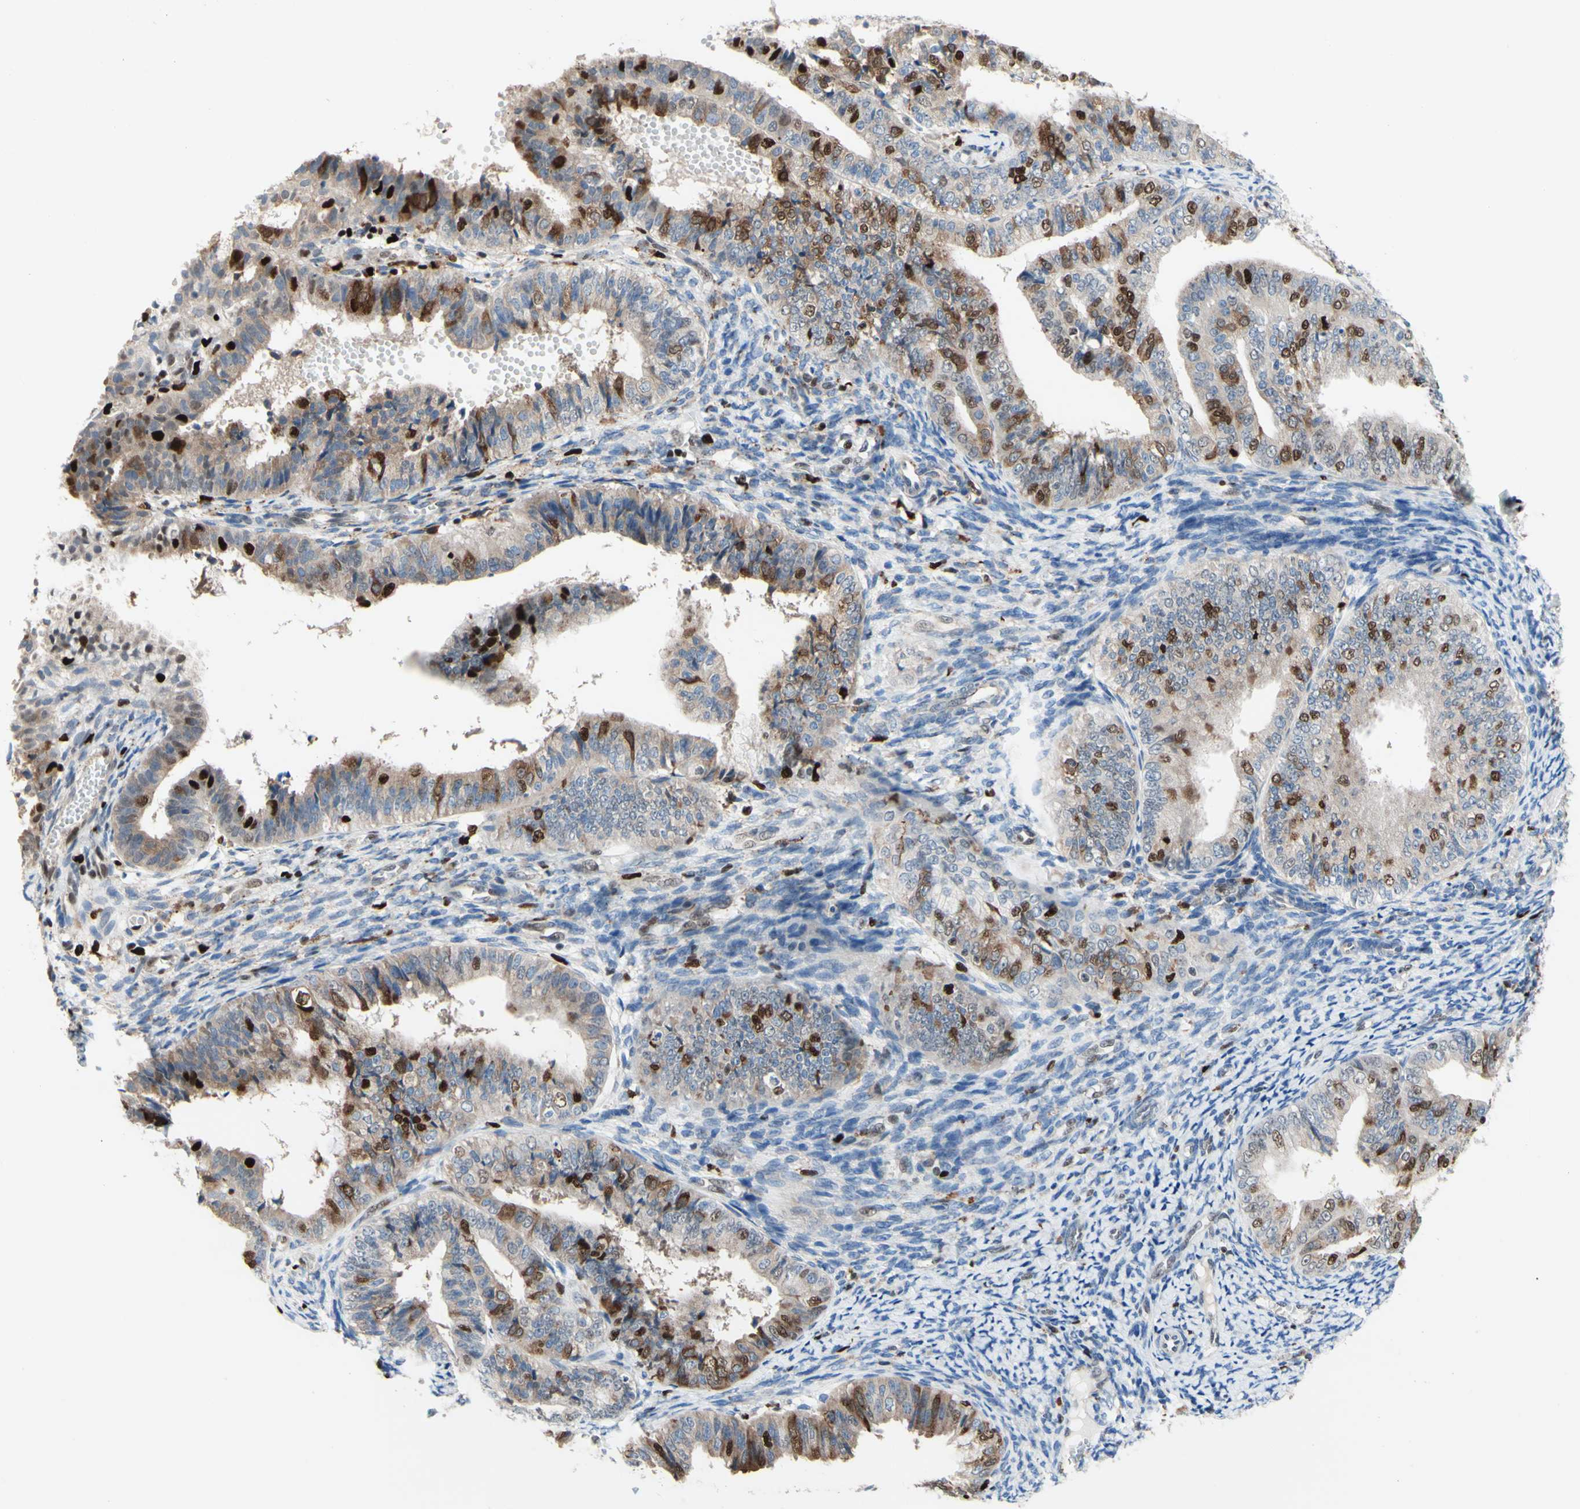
{"staining": {"intensity": "strong", "quantity": "25%-75%", "location": "nuclear"}, "tissue": "endometrial cancer", "cell_type": "Tumor cells", "image_type": "cancer", "snomed": [{"axis": "morphology", "description": "Adenocarcinoma, NOS"}, {"axis": "topography", "description": "Endometrium"}], "caption": "Immunohistochemistry (DAB) staining of endometrial cancer demonstrates strong nuclear protein positivity in approximately 25%-75% of tumor cells.", "gene": "EED", "patient": {"sex": "female", "age": 63}}